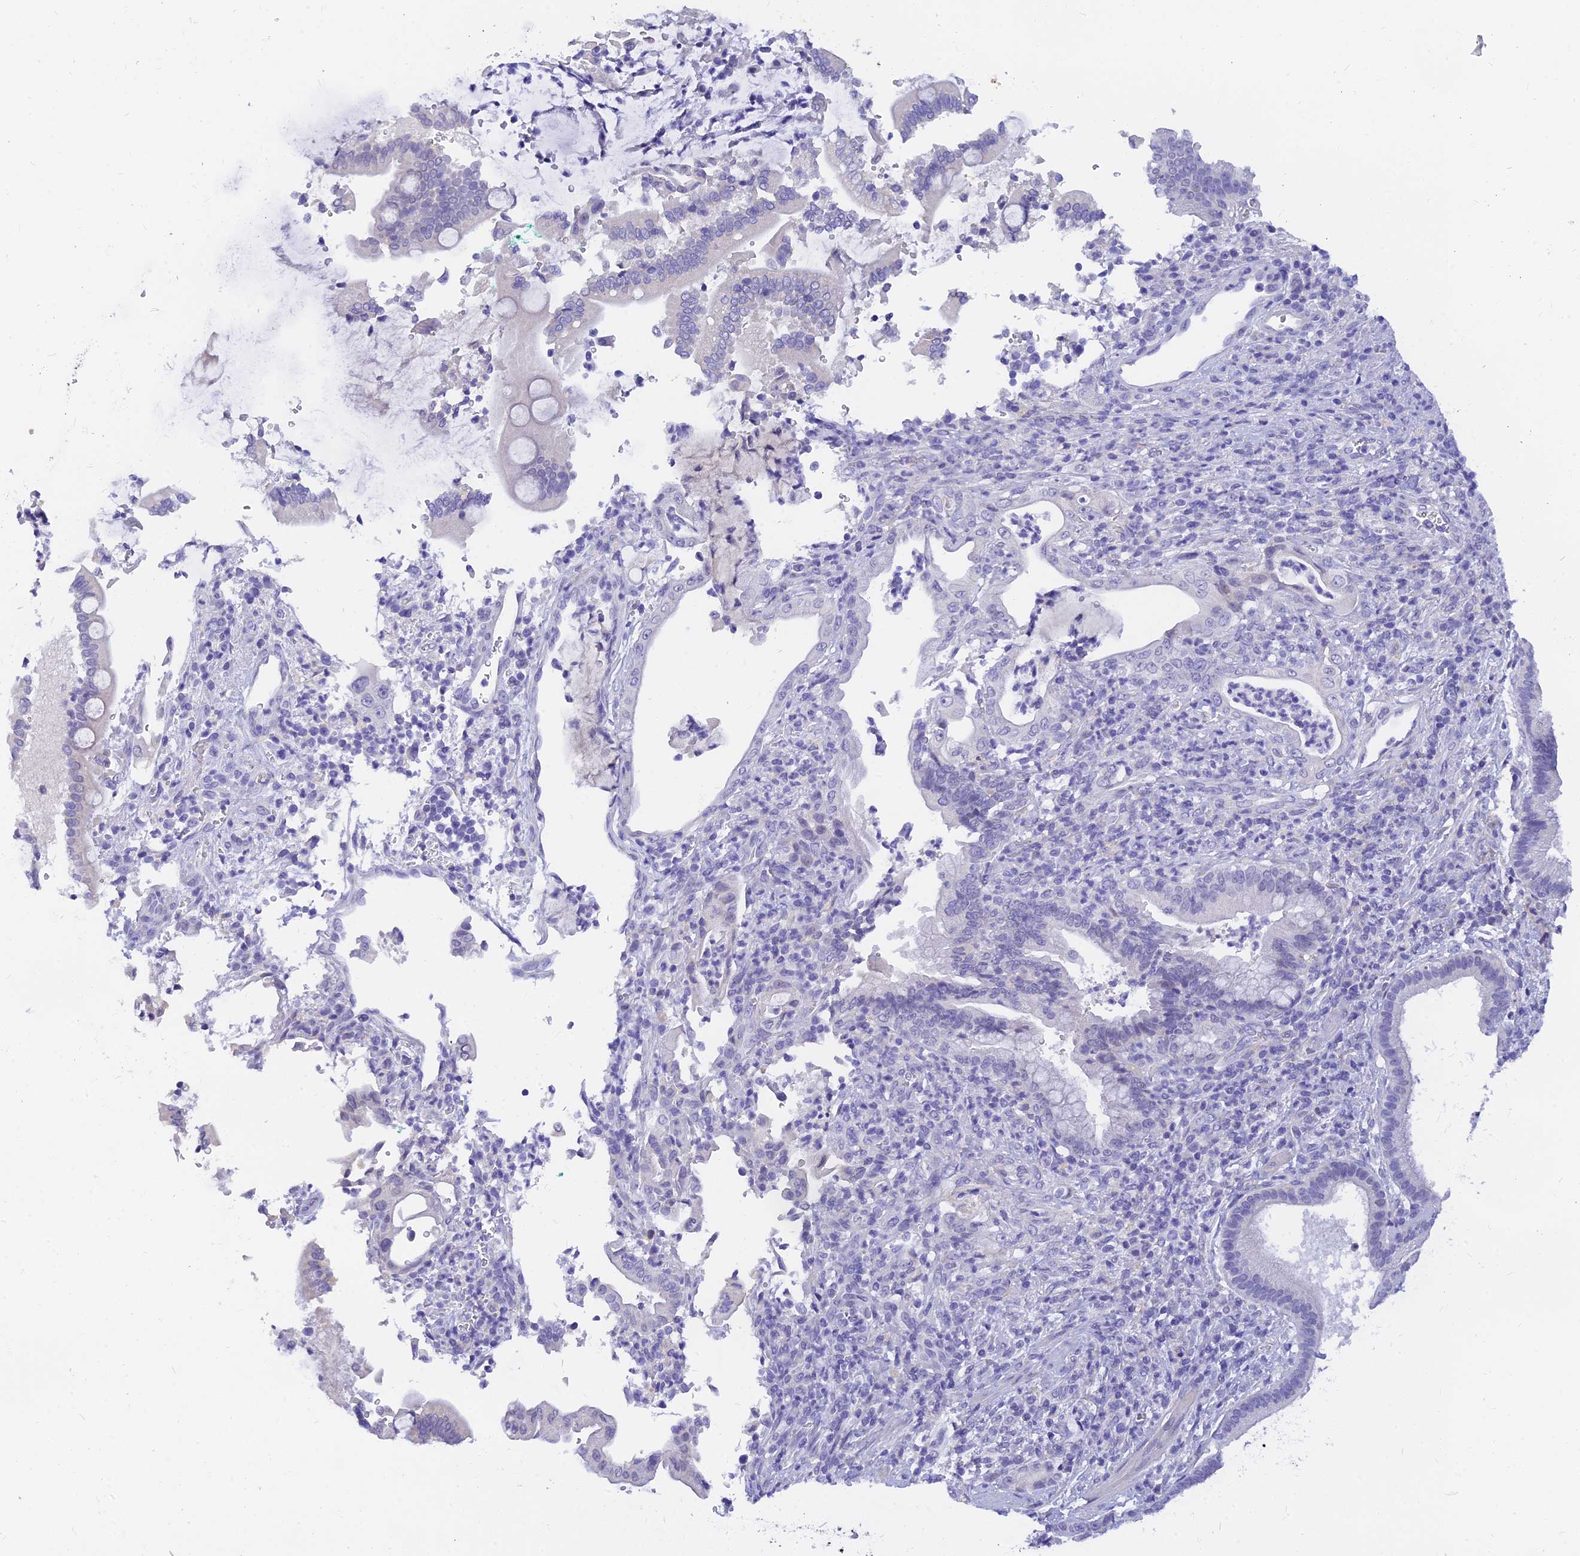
{"staining": {"intensity": "negative", "quantity": "none", "location": "none"}, "tissue": "pancreatic cancer", "cell_type": "Tumor cells", "image_type": "cancer", "snomed": [{"axis": "morphology", "description": "Normal tissue, NOS"}, {"axis": "morphology", "description": "Adenocarcinoma, NOS"}, {"axis": "topography", "description": "Pancreas"}], "caption": "The histopathology image demonstrates no staining of tumor cells in adenocarcinoma (pancreatic).", "gene": "TMEM161B", "patient": {"sex": "female", "age": 55}}